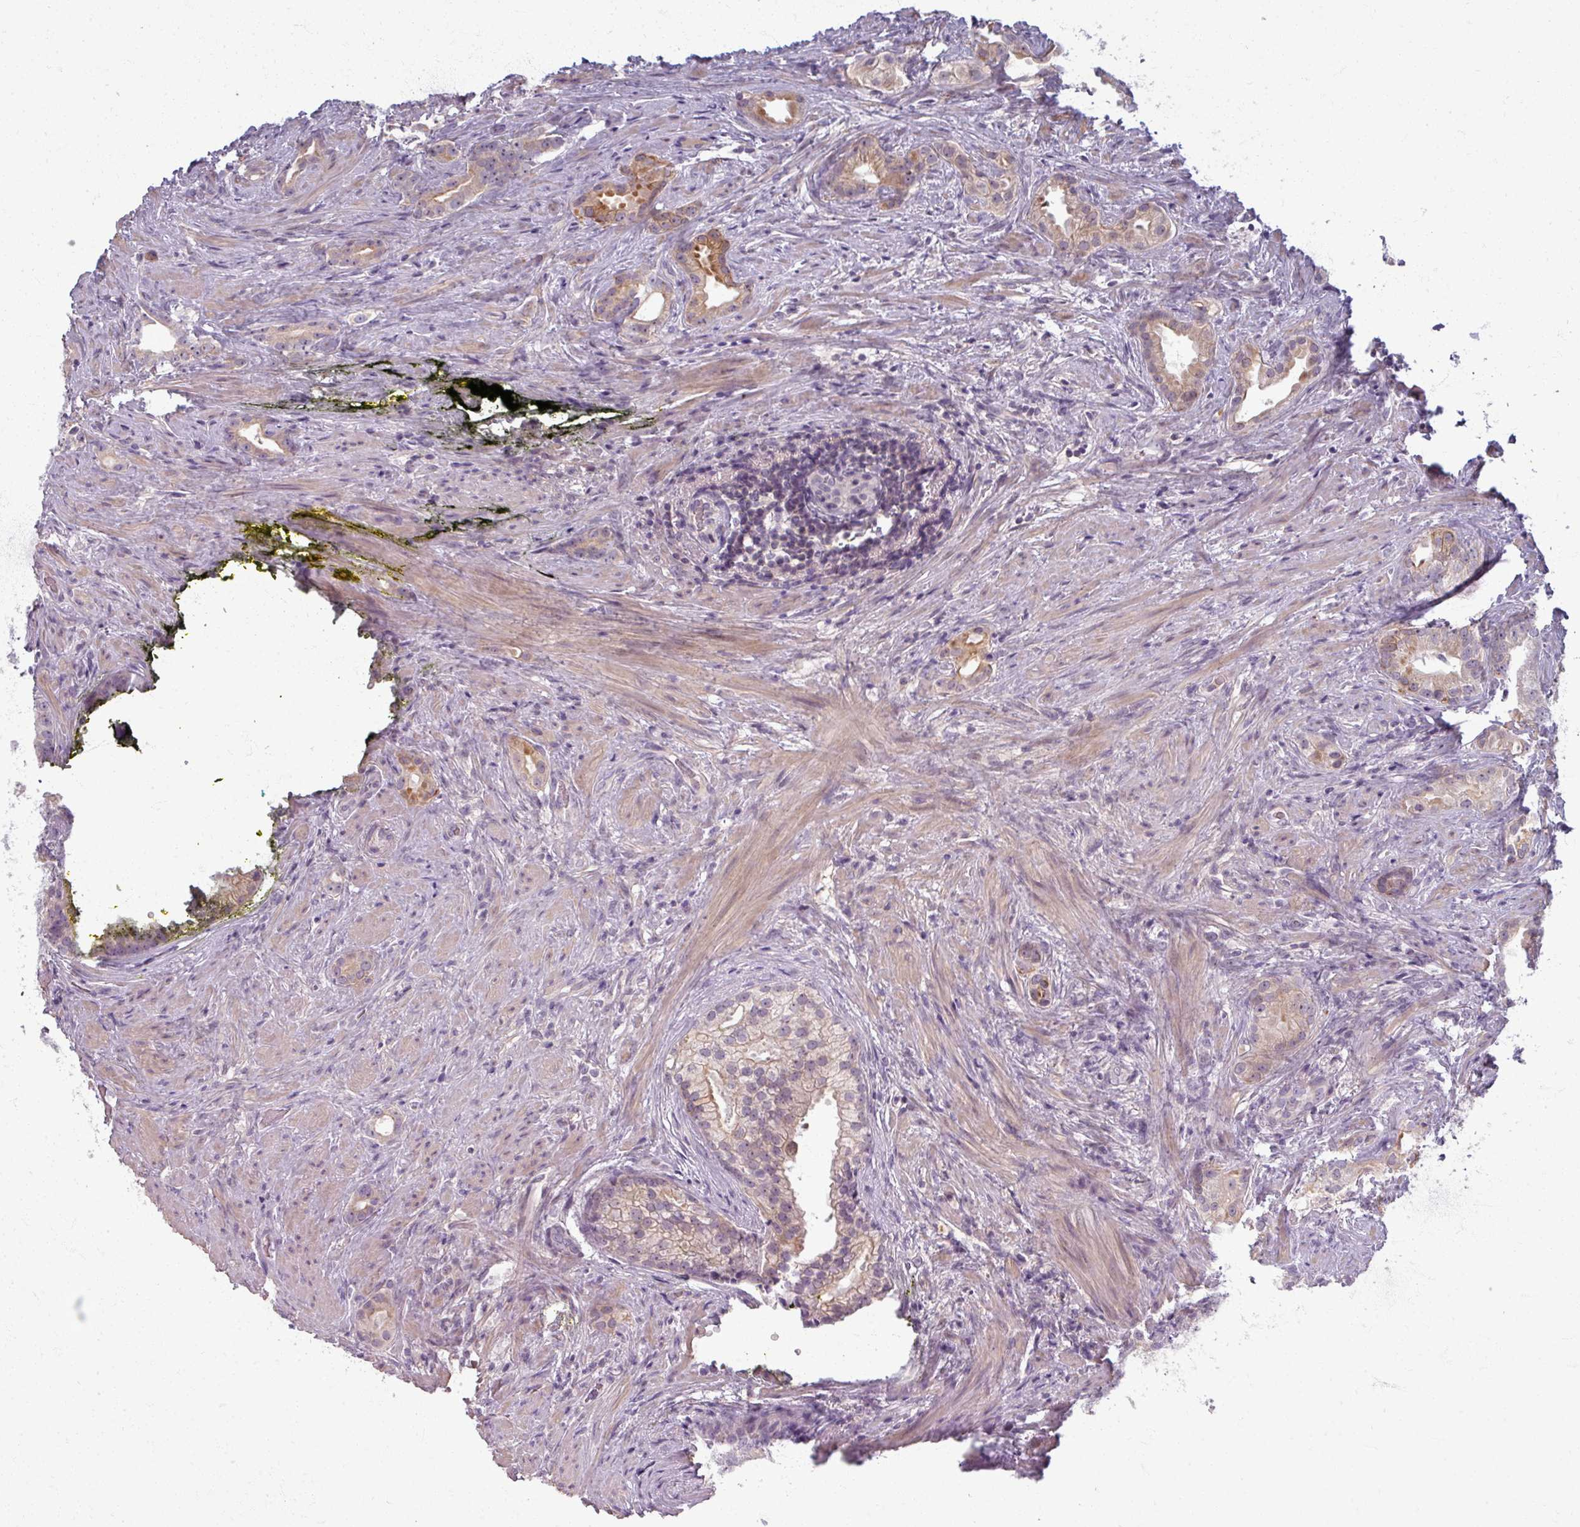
{"staining": {"intensity": "moderate", "quantity": "<25%", "location": "cytoplasmic/membranous"}, "tissue": "prostate cancer", "cell_type": "Tumor cells", "image_type": "cancer", "snomed": [{"axis": "morphology", "description": "Adenocarcinoma, Low grade"}, {"axis": "topography", "description": "Prostate"}], "caption": "Protein staining reveals moderate cytoplasmic/membranous staining in approximately <25% of tumor cells in prostate adenocarcinoma (low-grade).", "gene": "TTLL7", "patient": {"sex": "male", "age": 71}}